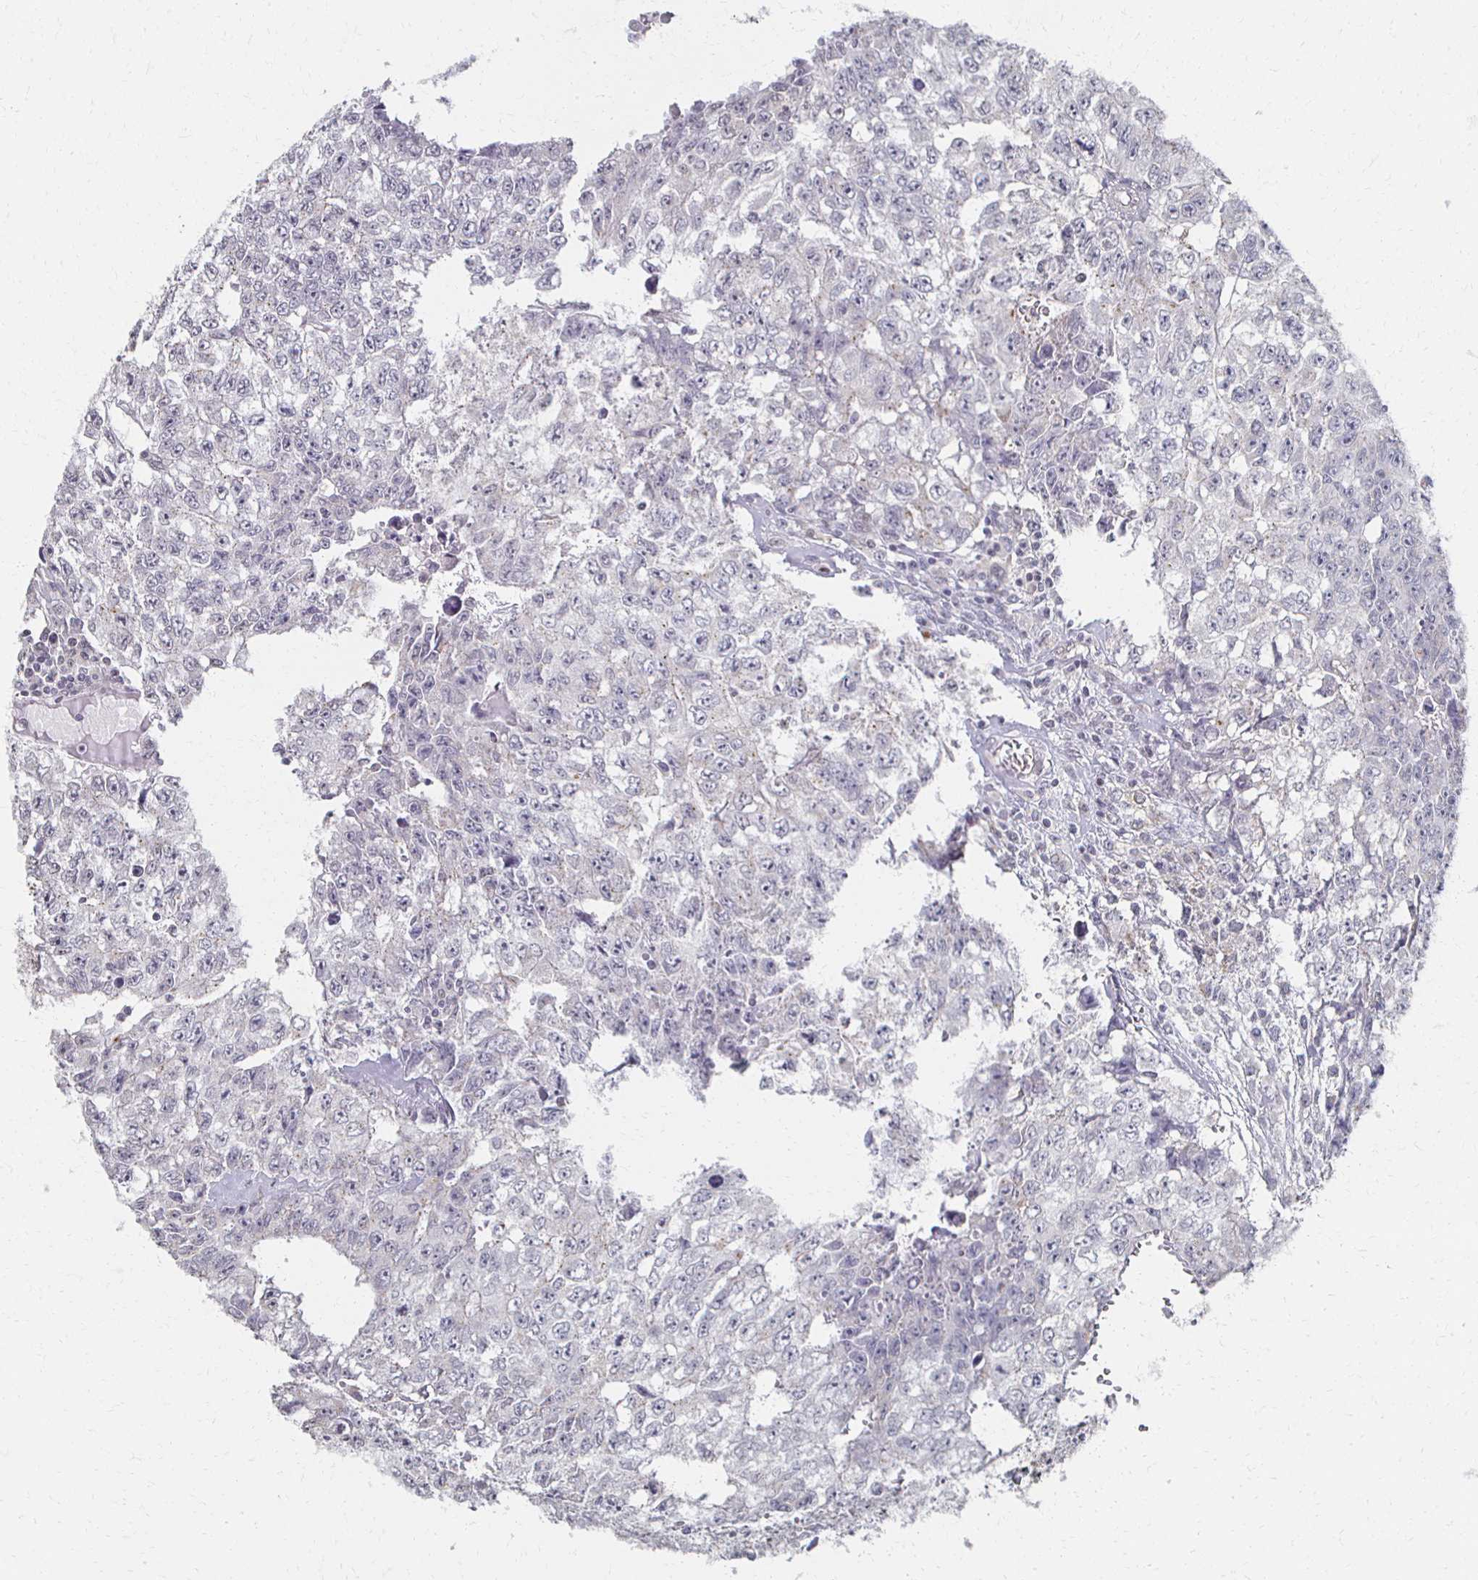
{"staining": {"intensity": "negative", "quantity": "none", "location": "none"}, "tissue": "testis cancer", "cell_type": "Tumor cells", "image_type": "cancer", "snomed": [{"axis": "morphology", "description": "Carcinoma, Embryonal, NOS"}, {"axis": "morphology", "description": "Teratoma, malignant, NOS"}, {"axis": "topography", "description": "Testis"}], "caption": "DAB (3,3'-diaminobenzidine) immunohistochemical staining of human testis cancer displays no significant positivity in tumor cells.", "gene": "DAB1", "patient": {"sex": "male", "age": 24}}